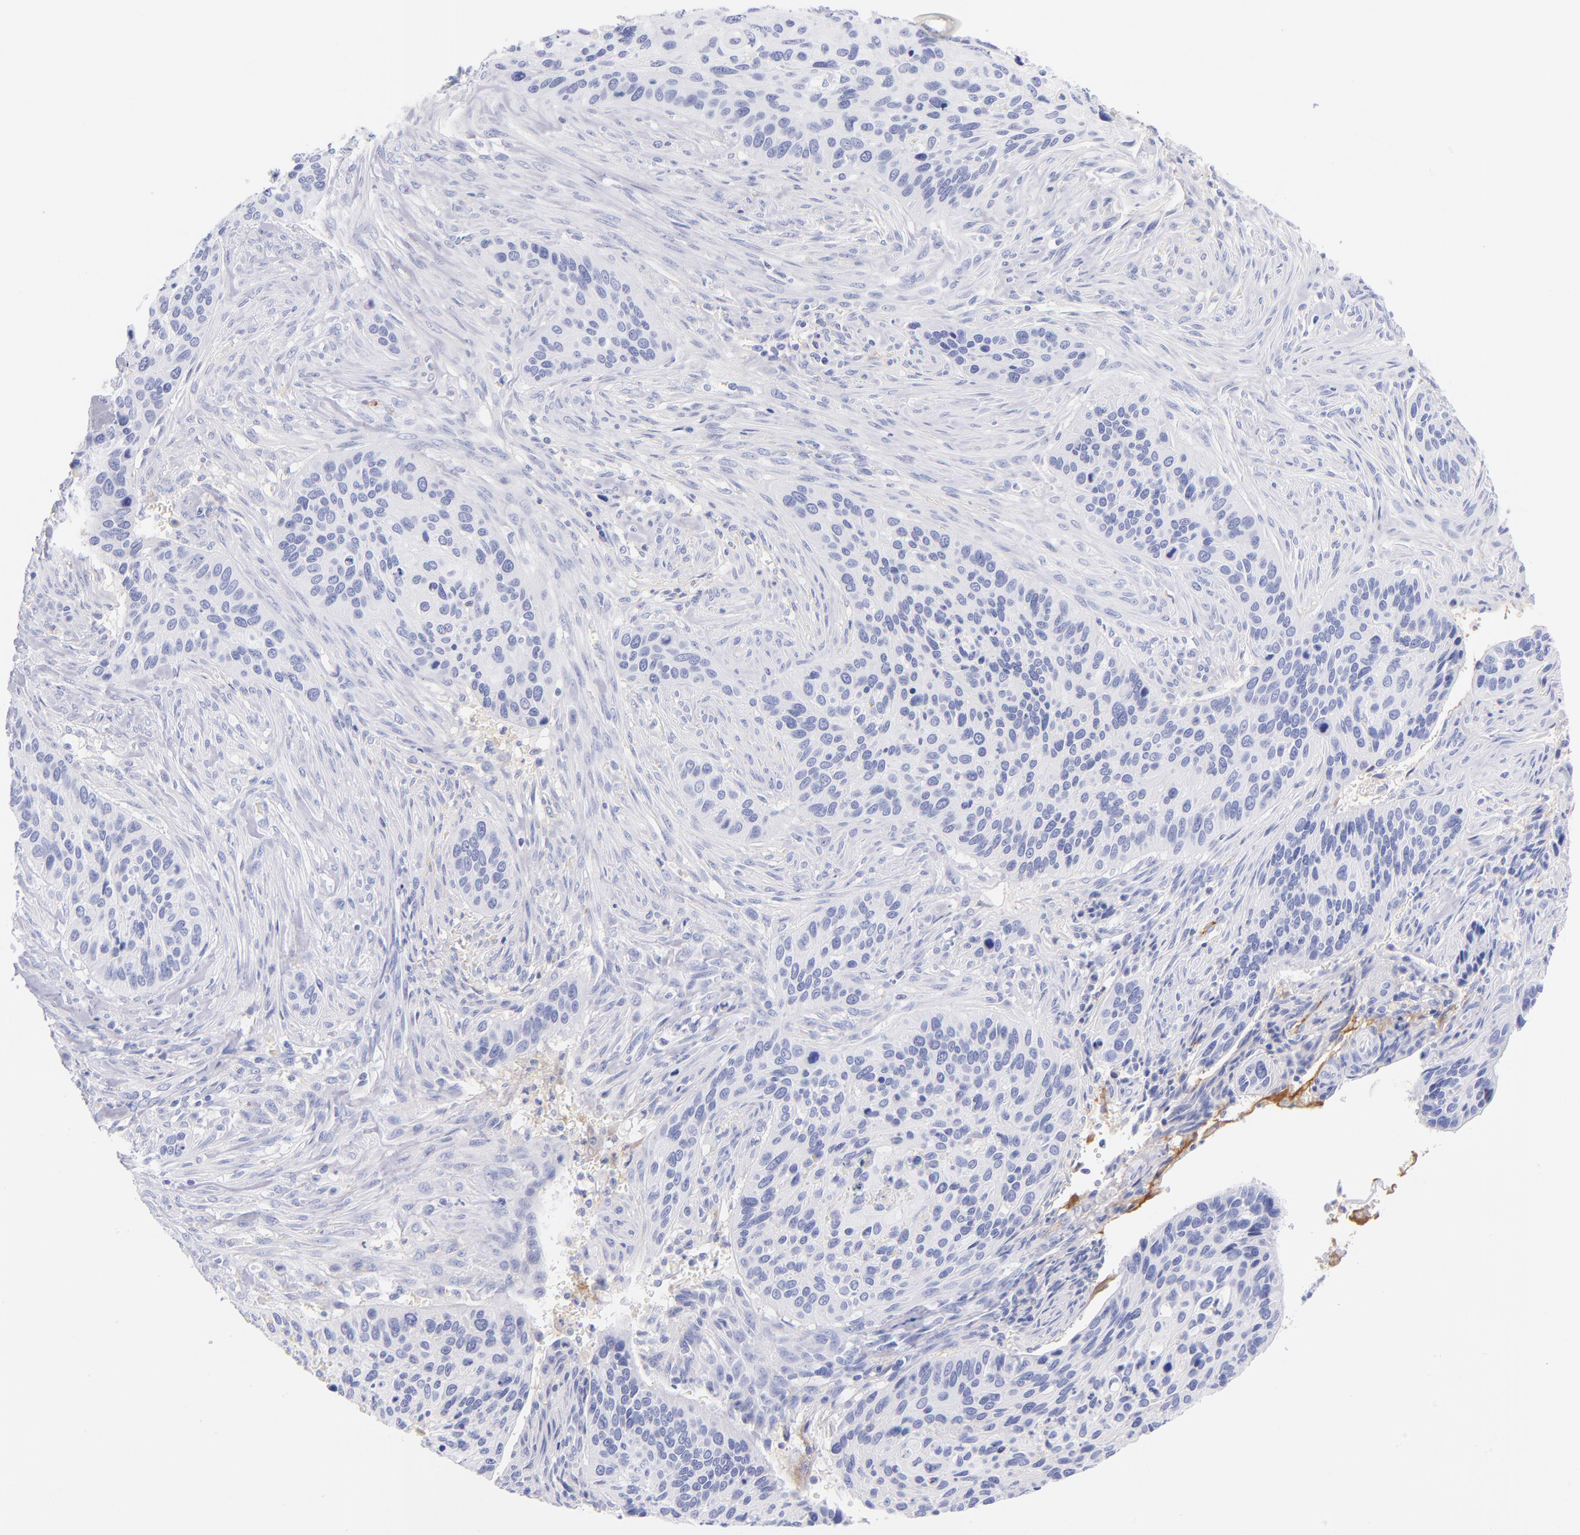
{"staining": {"intensity": "negative", "quantity": "none", "location": "none"}, "tissue": "cervical cancer", "cell_type": "Tumor cells", "image_type": "cancer", "snomed": [{"axis": "morphology", "description": "Adenocarcinoma, NOS"}, {"axis": "topography", "description": "Cervix"}], "caption": "Immunohistochemical staining of human cervical cancer displays no significant positivity in tumor cells. The staining is performed using DAB (3,3'-diaminobenzidine) brown chromogen with nuclei counter-stained in using hematoxylin.", "gene": "HP", "patient": {"sex": "female", "age": 29}}